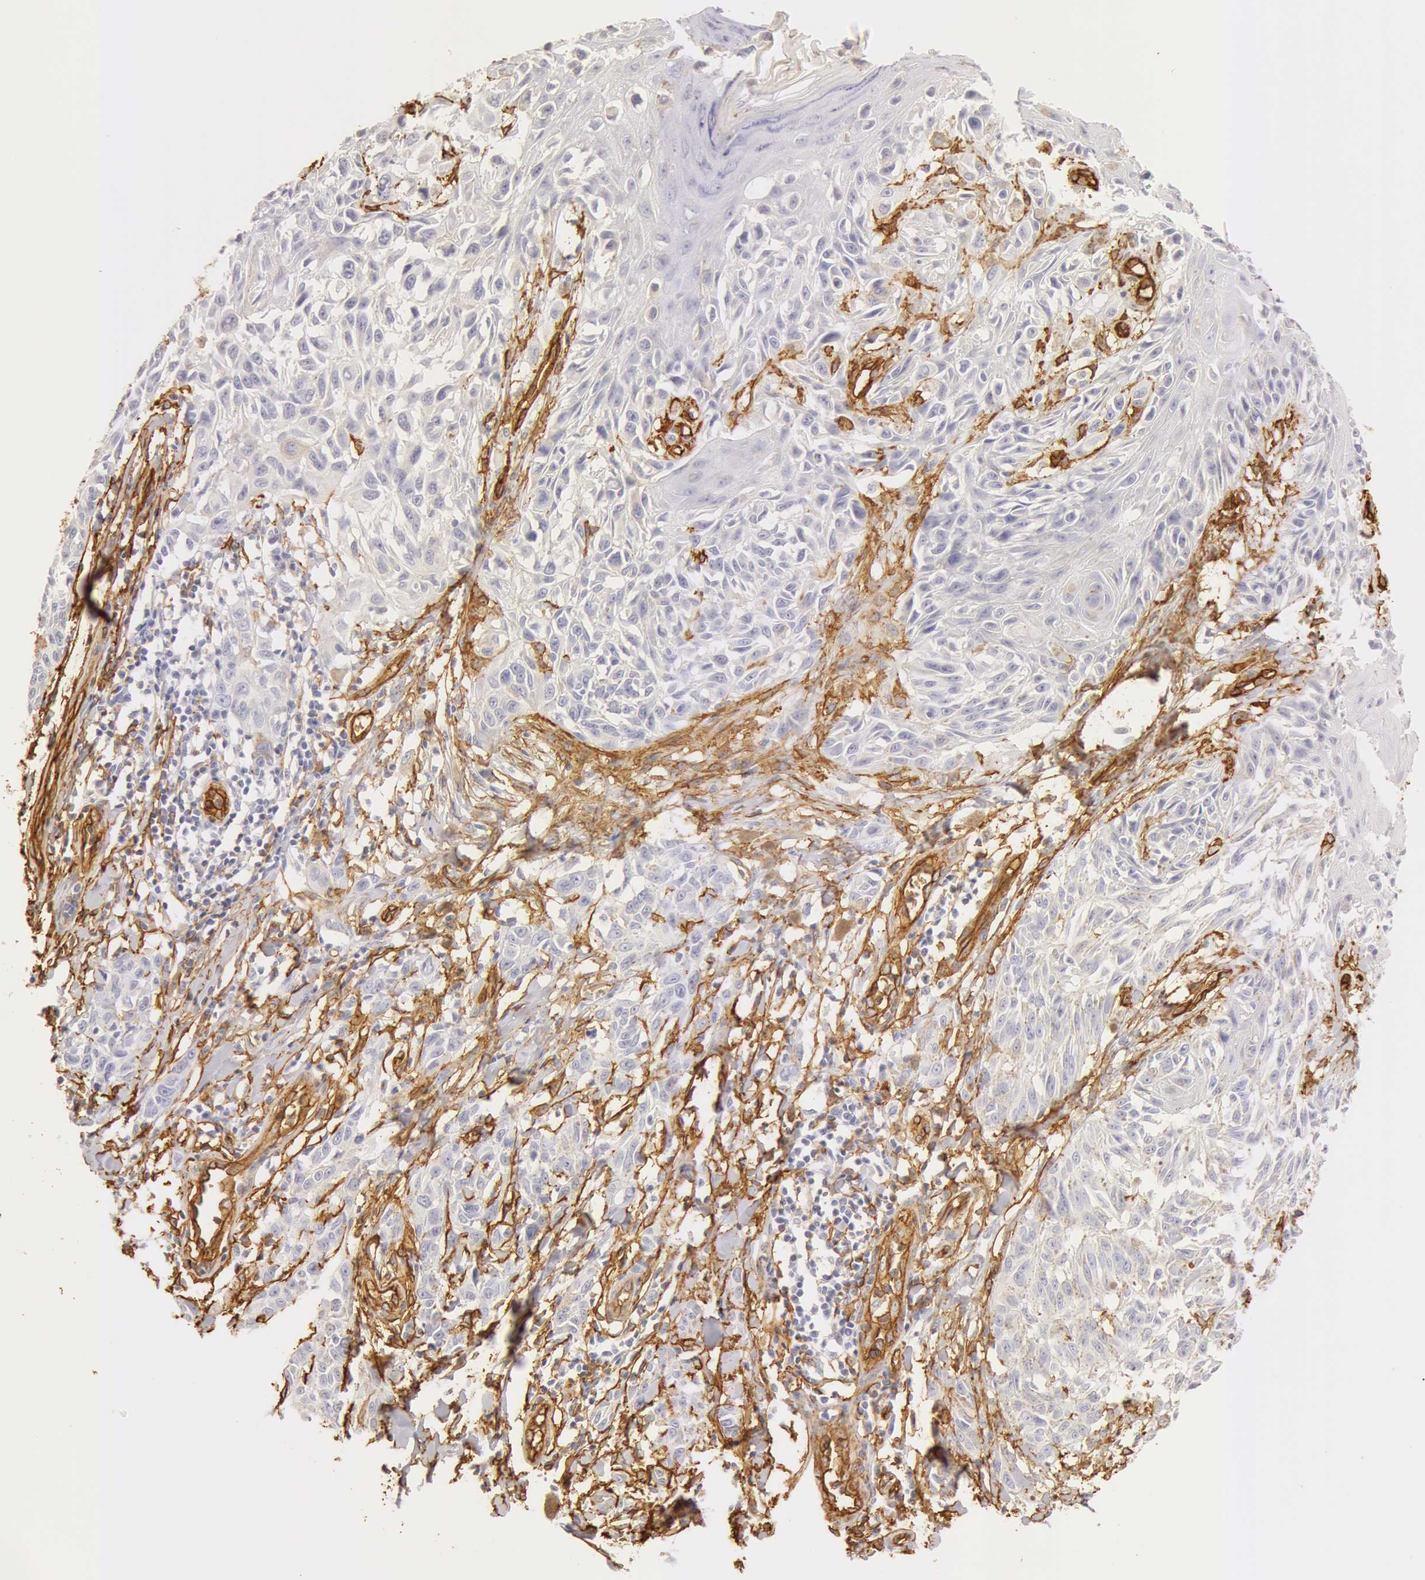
{"staining": {"intensity": "negative", "quantity": "none", "location": "none"}, "tissue": "melanoma", "cell_type": "Tumor cells", "image_type": "cancer", "snomed": [{"axis": "morphology", "description": "Malignant melanoma, NOS"}, {"axis": "topography", "description": "Skin"}], "caption": "Immunohistochemical staining of melanoma shows no significant expression in tumor cells.", "gene": "AQP1", "patient": {"sex": "female", "age": 77}}